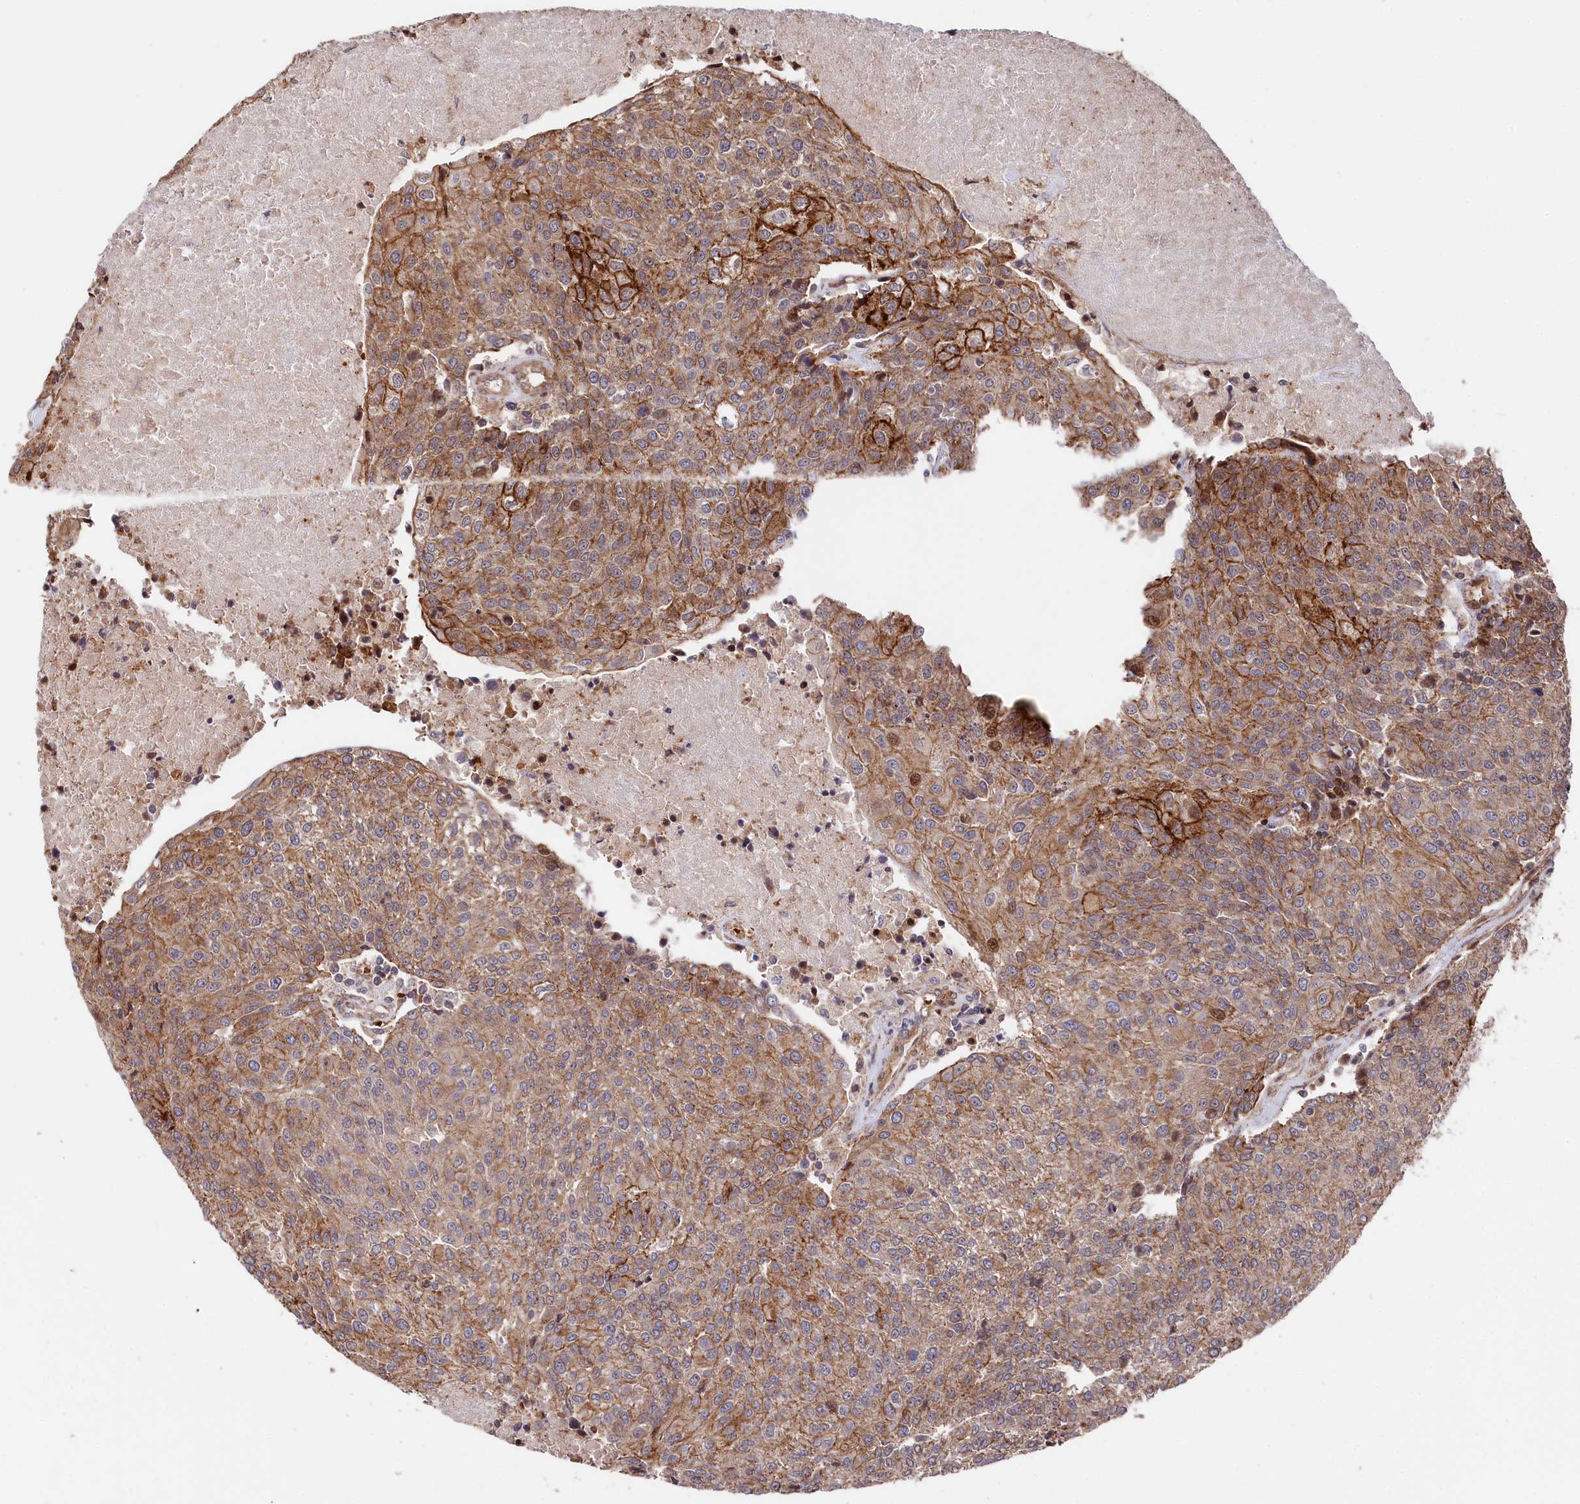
{"staining": {"intensity": "strong", "quantity": "25%-75%", "location": "cytoplasmic/membranous"}, "tissue": "urothelial cancer", "cell_type": "Tumor cells", "image_type": "cancer", "snomed": [{"axis": "morphology", "description": "Urothelial carcinoma, High grade"}, {"axis": "topography", "description": "Urinary bladder"}], "caption": "Urothelial cancer stained with a protein marker shows strong staining in tumor cells.", "gene": "TNKS1BP1", "patient": {"sex": "female", "age": 85}}